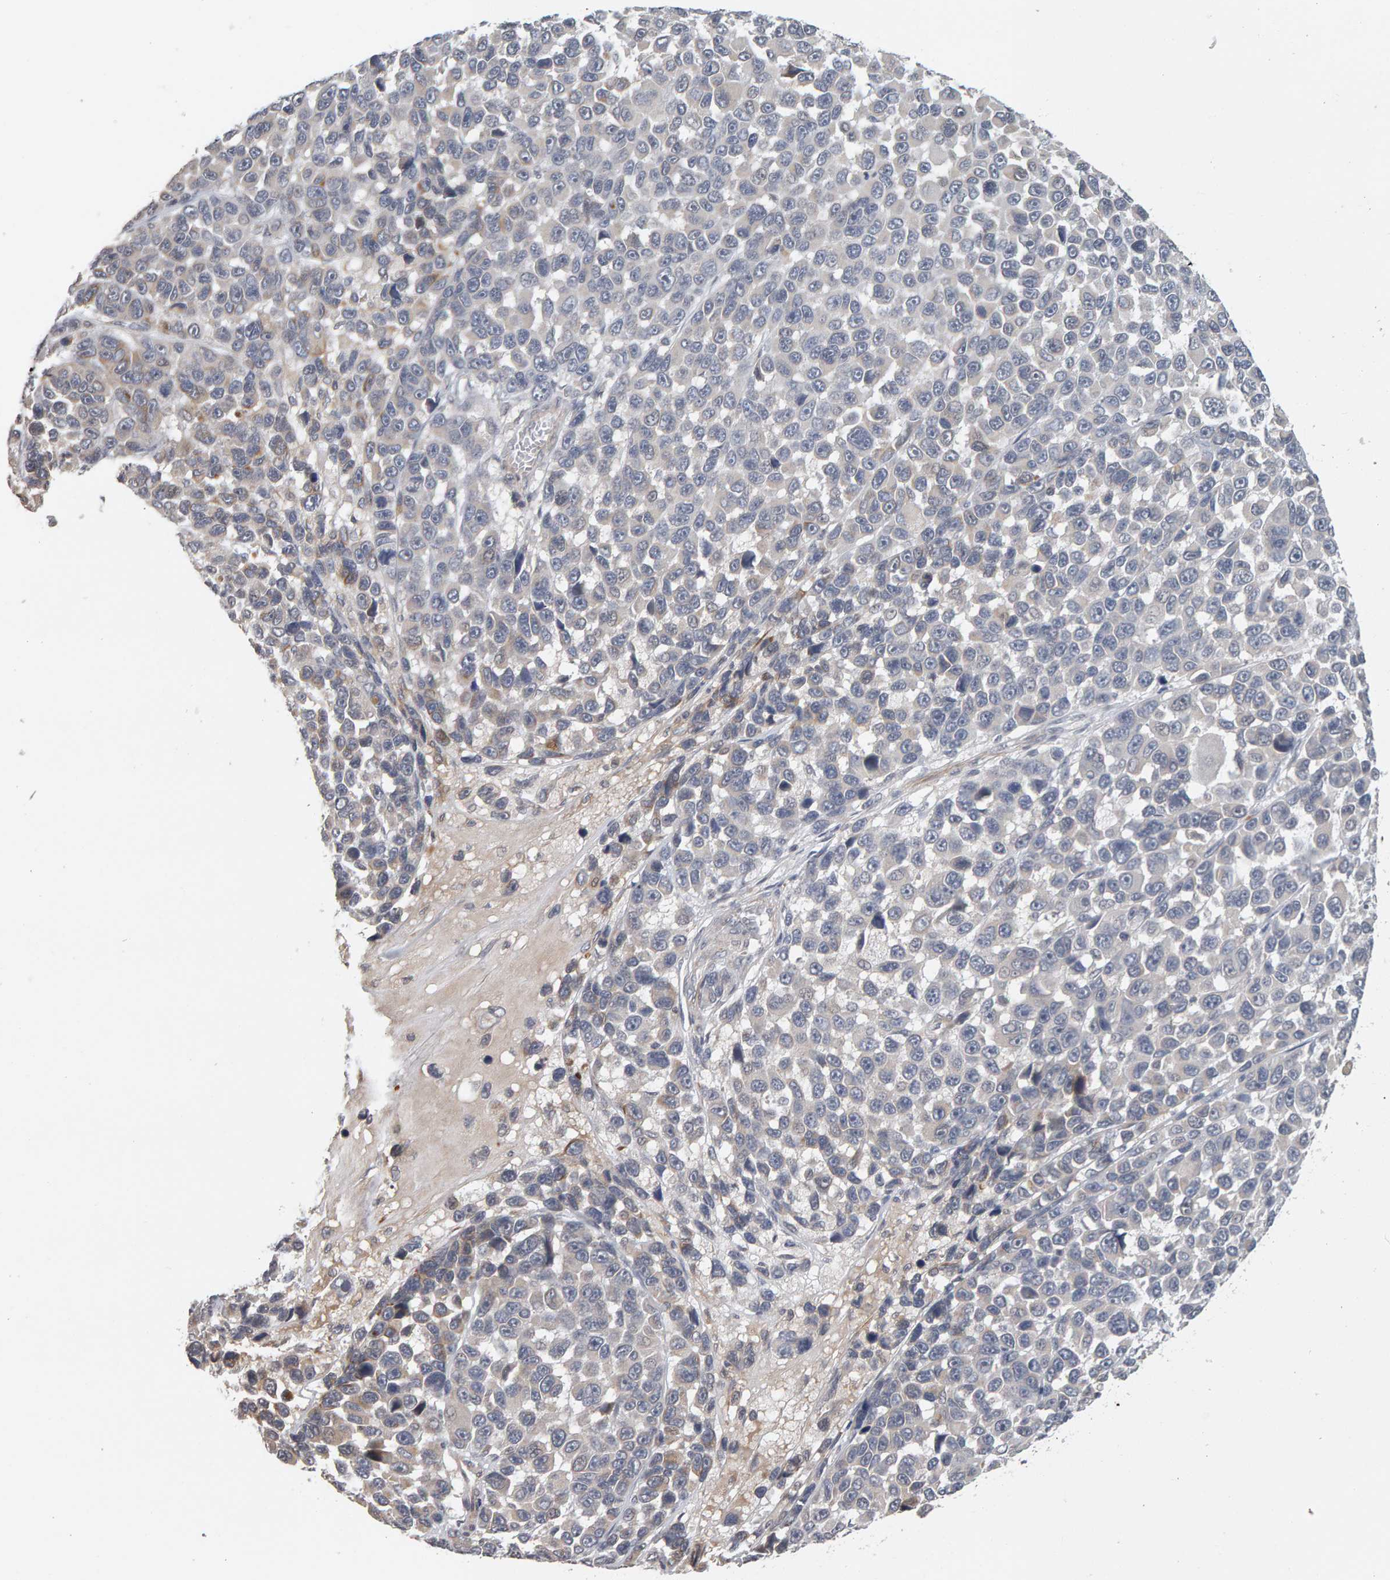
{"staining": {"intensity": "negative", "quantity": "none", "location": "none"}, "tissue": "melanoma", "cell_type": "Tumor cells", "image_type": "cancer", "snomed": [{"axis": "morphology", "description": "Malignant melanoma, NOS"}, {"axis": "topography", "description": "Skin"}], "caption": "The IHC micrograph has no significant expression in tumor cells of malignant melanoma tissue.", "gene": "TEFM", "patient": {"sex": "male", "age": 53}}